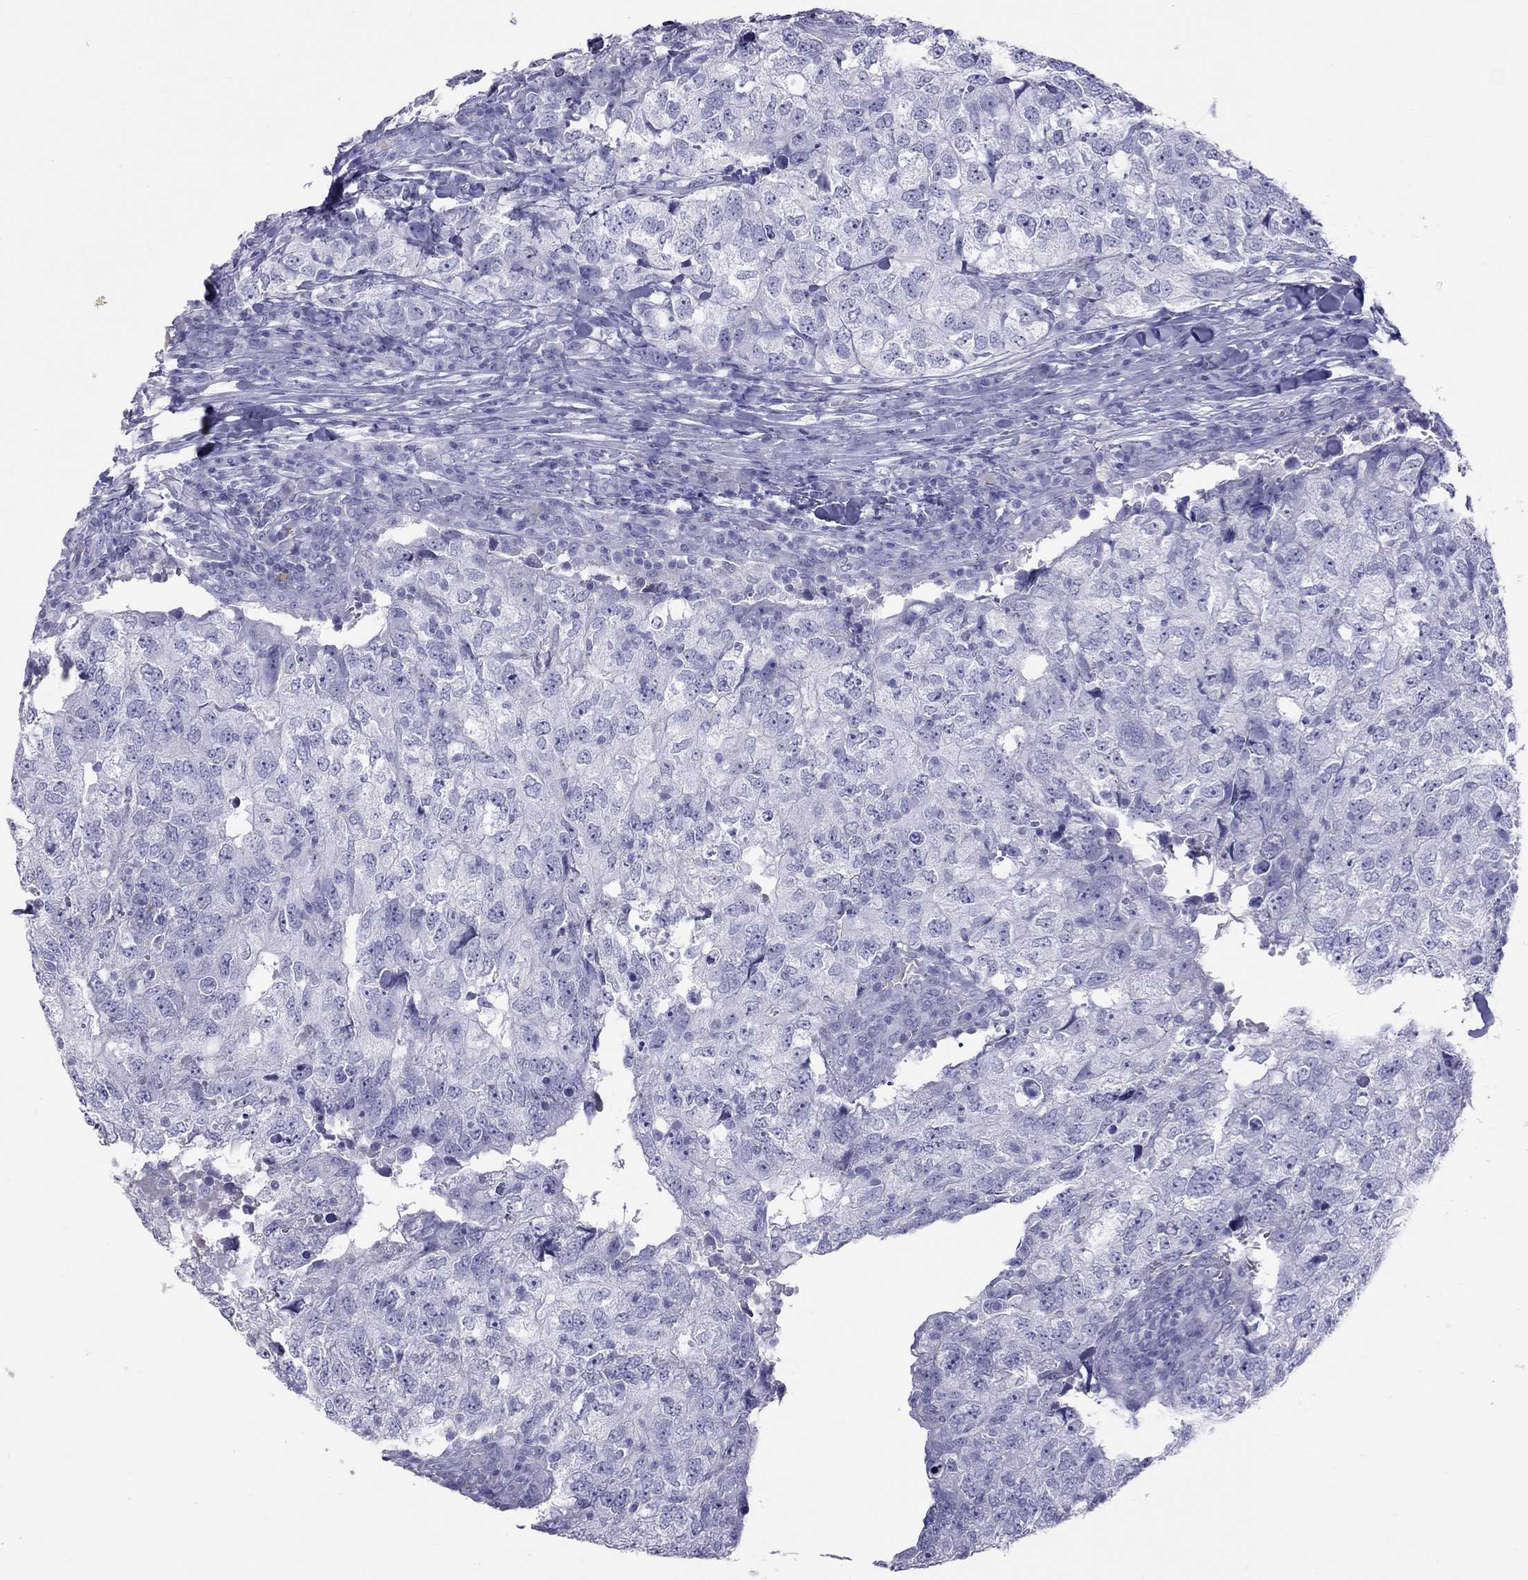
{"staining": {"intensity": "negative", "quantity": "none", "location": "none"}, "tissue": "breast cancer", "cell_type": "Tumor cells", "image_type": "cancer", "snomed": [{"axis": "morphology", "description": "Duct carcinoma"}, {"axis": "topography", "description": "Breast"}], "caption": "Immunohistochemistry (IHC) image of human breast cancer (intraductal carcinoma) stained for a protein (brown), which reveals no positivity in tumor cells.", "gene": "STAG3", "patient": {"sex": "female", "age": 30}}